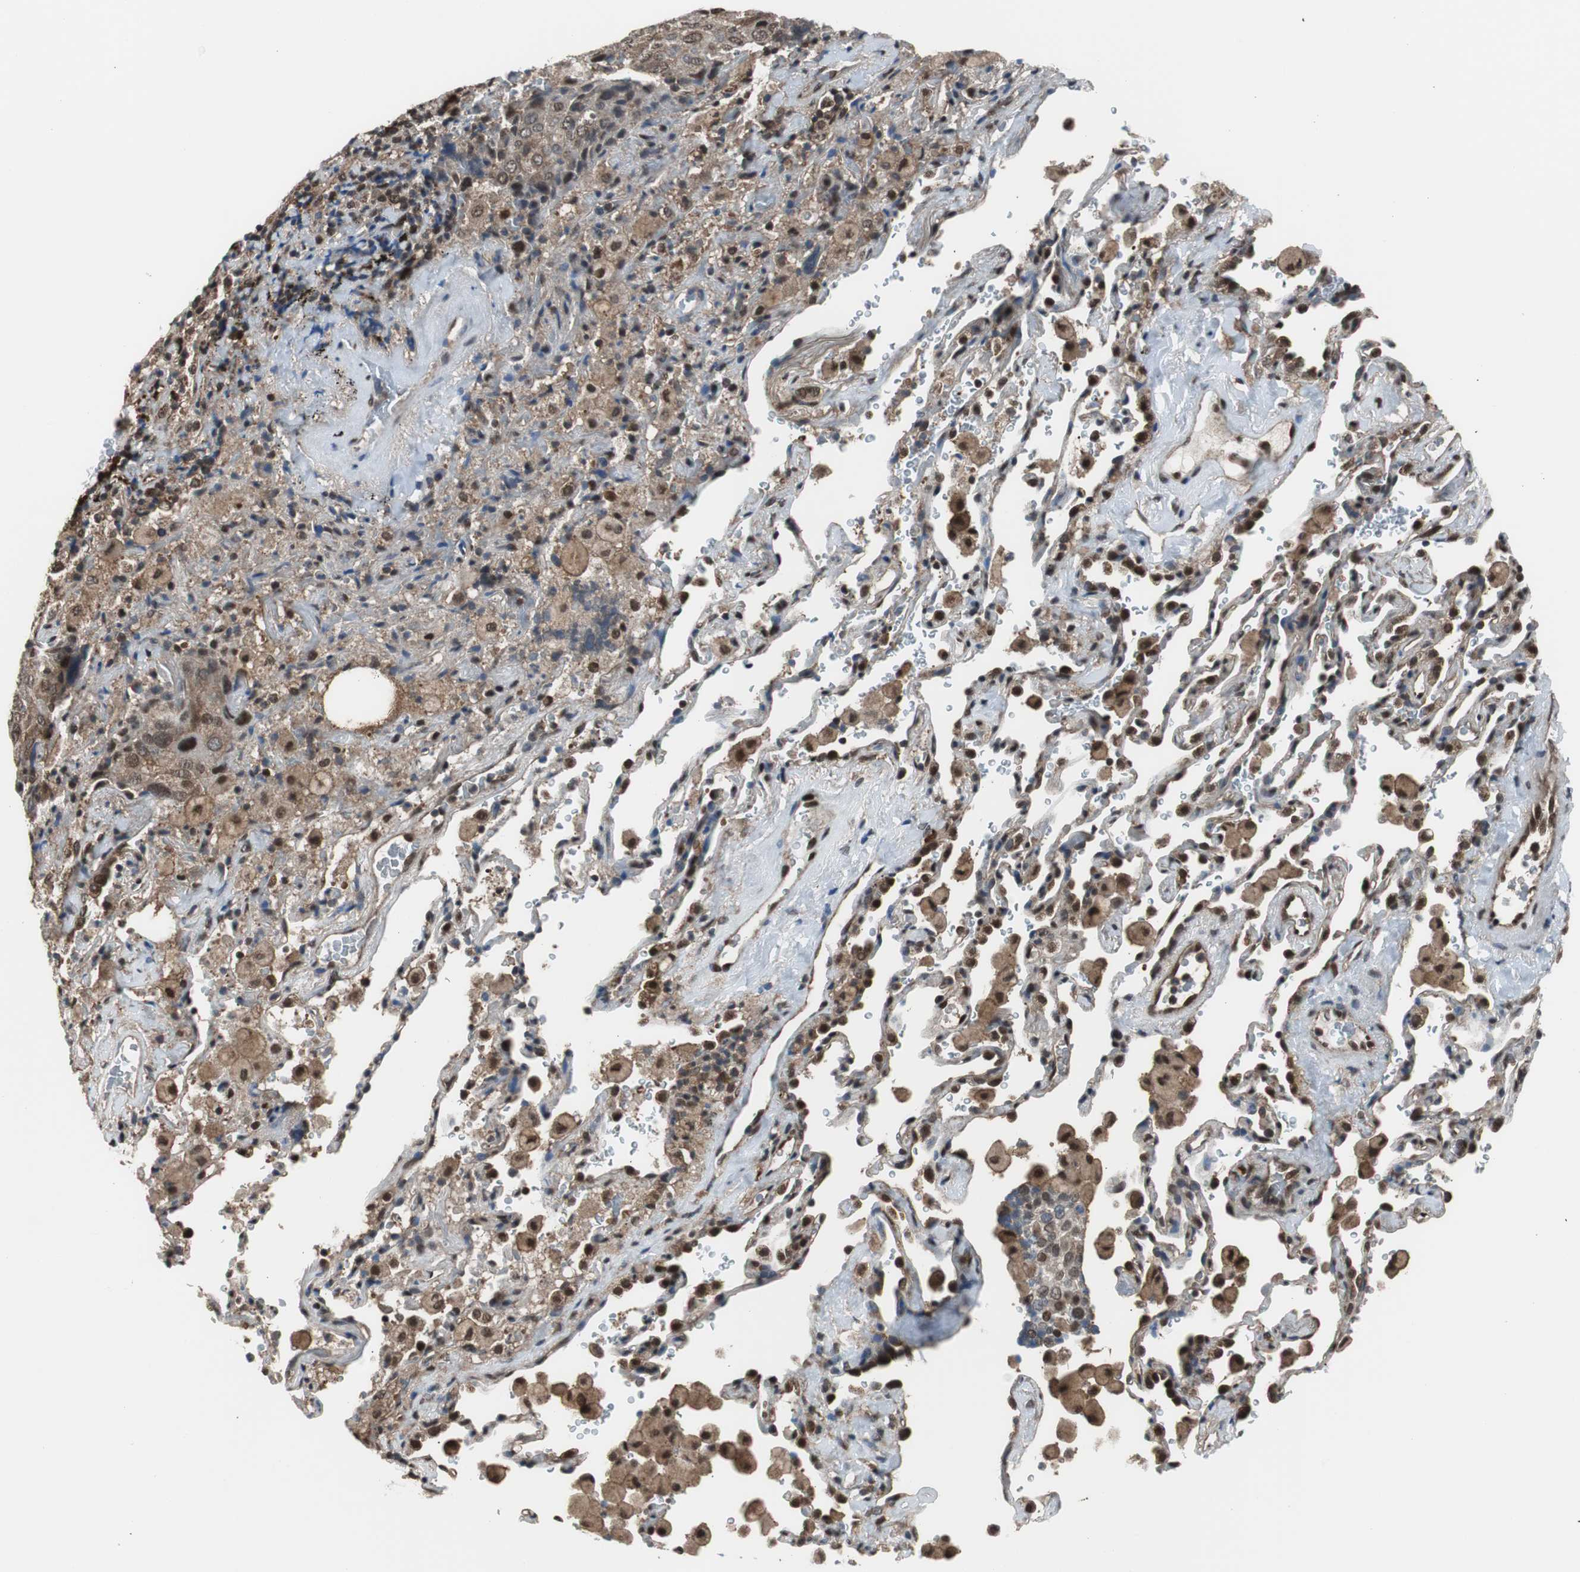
{"staining": {"intensity": "moderate", "quantity": ">75%", "location": "cytoplasmic/membranous,nuclear"}, "tissue": "lung cancer", "cell_type": "Tumor cells", "image_type": "cancer", "snomed": [{"axis": "morphology", "description": "Squamous cell carcinoma, NOS"}, {"axis": "topography", "description": "Lung"}], "caption": "Squamous cell carcinoma (lung) stained with a brown dye reveals moderate cytoplasmic/membranous and nuclear positive positivity in about >75% of tumor cells.", "gene": "VCP", "patient": {"sex": "male", "age": 54}}